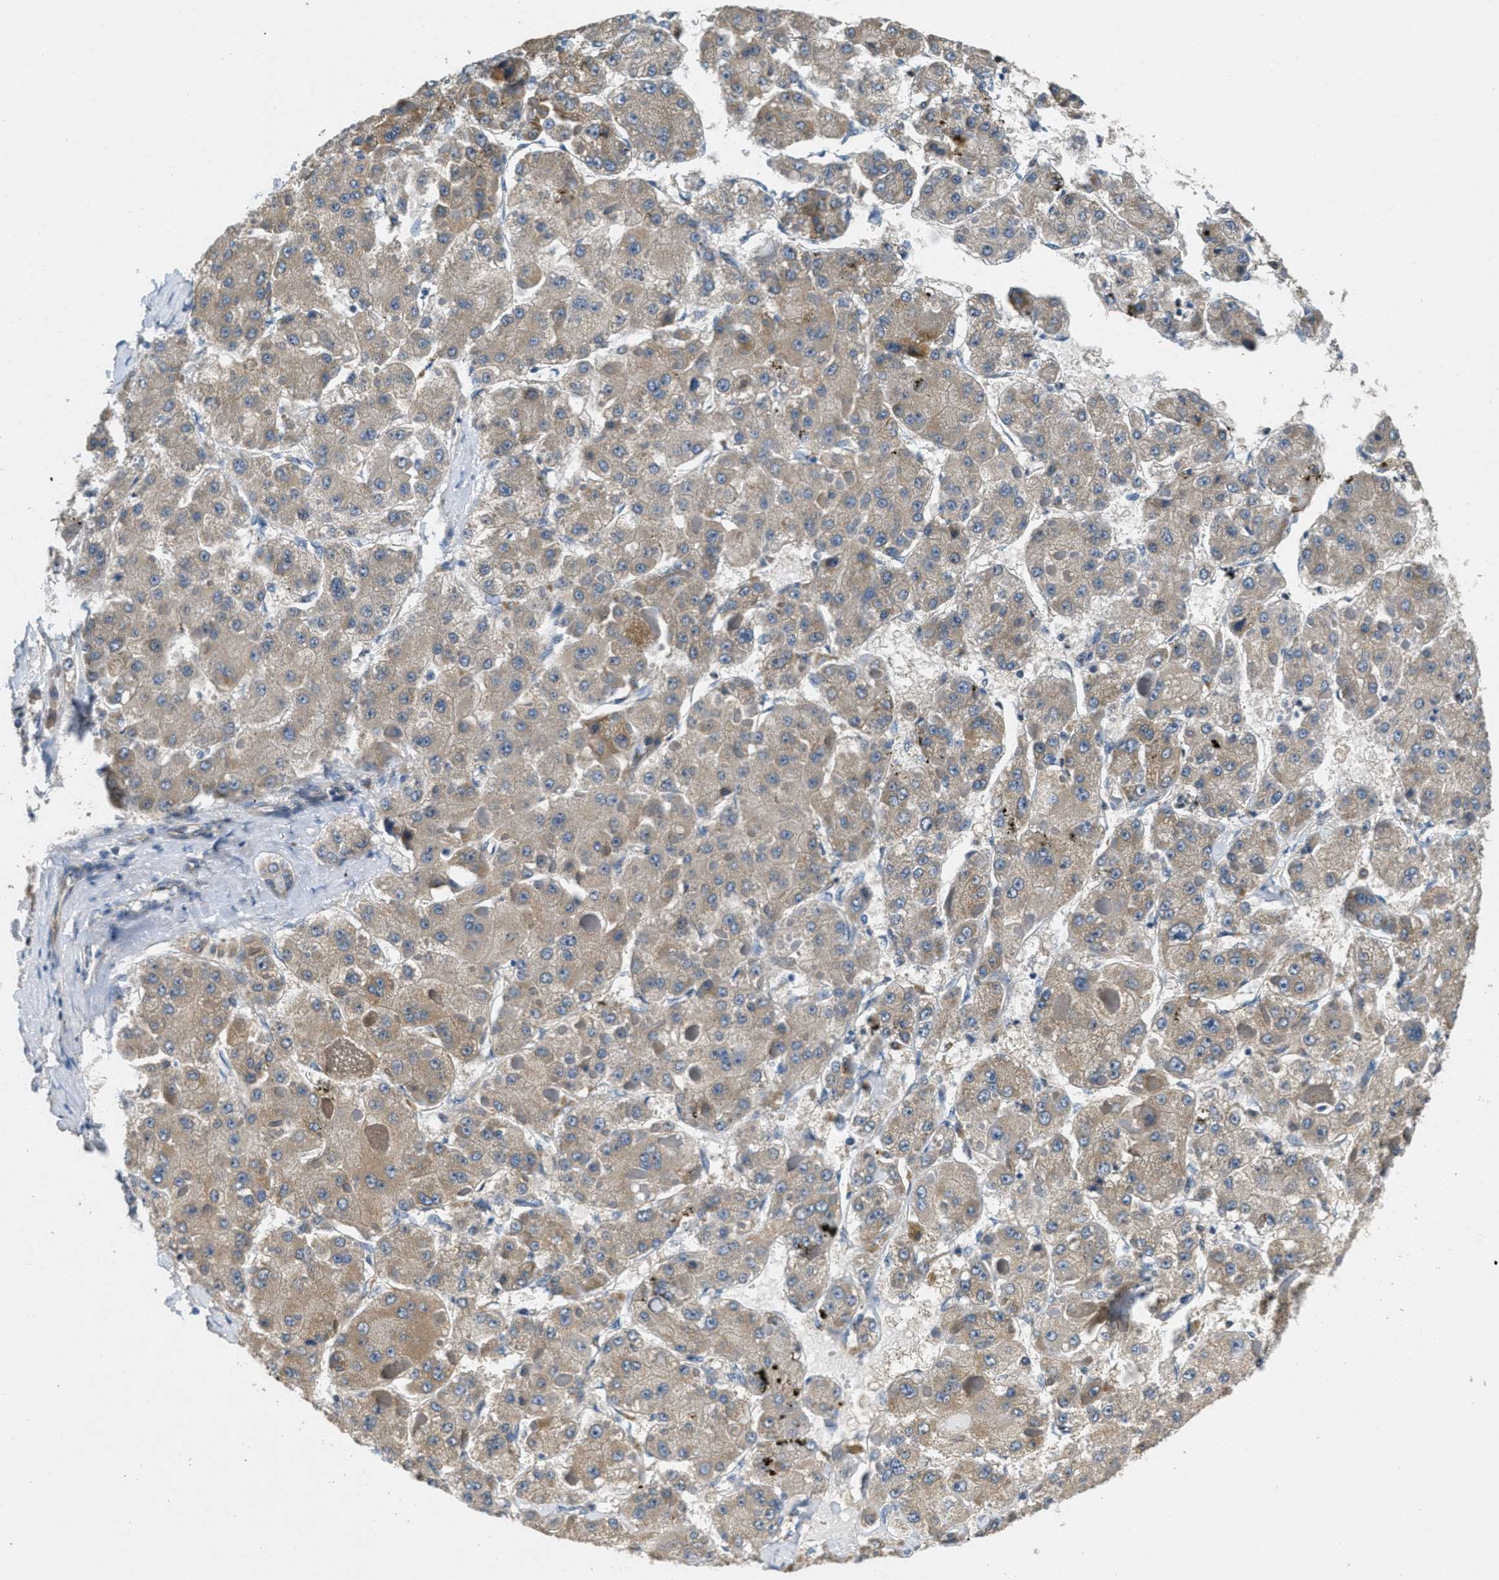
{"staining": {"intensity": "weak", "quantity": "25%-75%", "location": "cytoplasmic/membranous"}, "tissue": "liver cancer", "cell_type": "Tumor cells", "image_type": "cancer", "snomed": [{"axis": "morphology", "description": "Carcinoma, Hepatocellular, NOS"}, {"axis": "topography", "description": "Liver"}], "caption": "The immunohistochemical stain highlights weak cytoplasmic/membranous expression in tumor cells of liver cancer tissue. The staining was performed using DAB (3,3'-diaminobenzidine) to visualize the protein expression in brown, while the nuclei were stained in blue with hematoxylin (Magnification: 20x).", "gene": "TOMM70", "patient": {"sex": "female", "age": 73}}